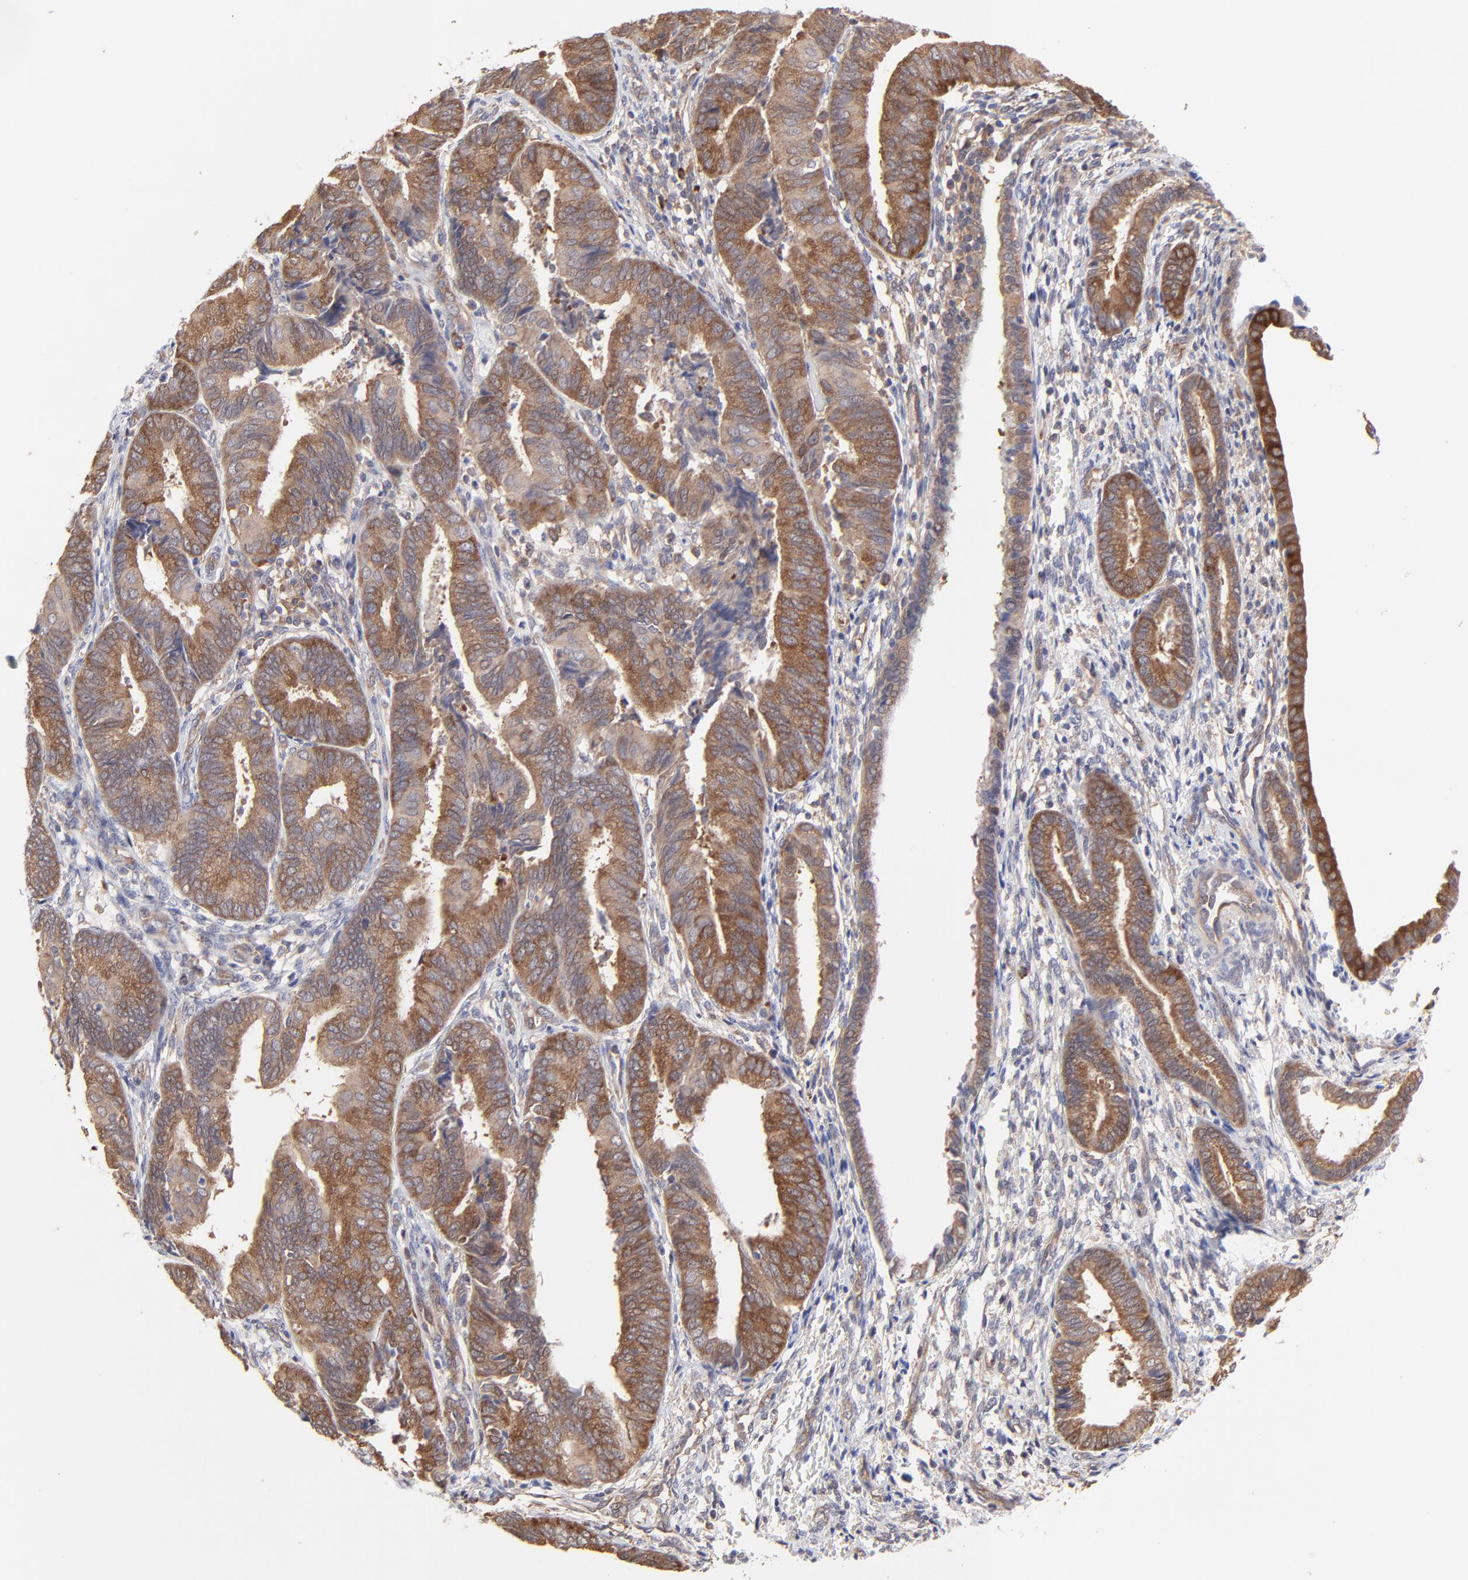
{"staining": {"intensity": "moderate", "quantity": ">75%", "location": "cytoplasmic/membranous"}, "tissue": "endometrial cancer", "cell_type": "Tumor cells", "image_type": "cancer", "snomed": [{"axis": "morphology", "description": "Adenocarcinoma, NOS"}, {"axis": "topography", "description": "Endometrium"}], "caption": "Tumor cells reveal medium levels of moderate cytoplasmic/membranous staining in approximately >75% of cells in human endometrial cancer (adenocarcinoma). (DAB IHC, brown staining for protein, blue staining for nuclei).", "gene": "GART", "patient": {"sex": "female", "age": 63}}